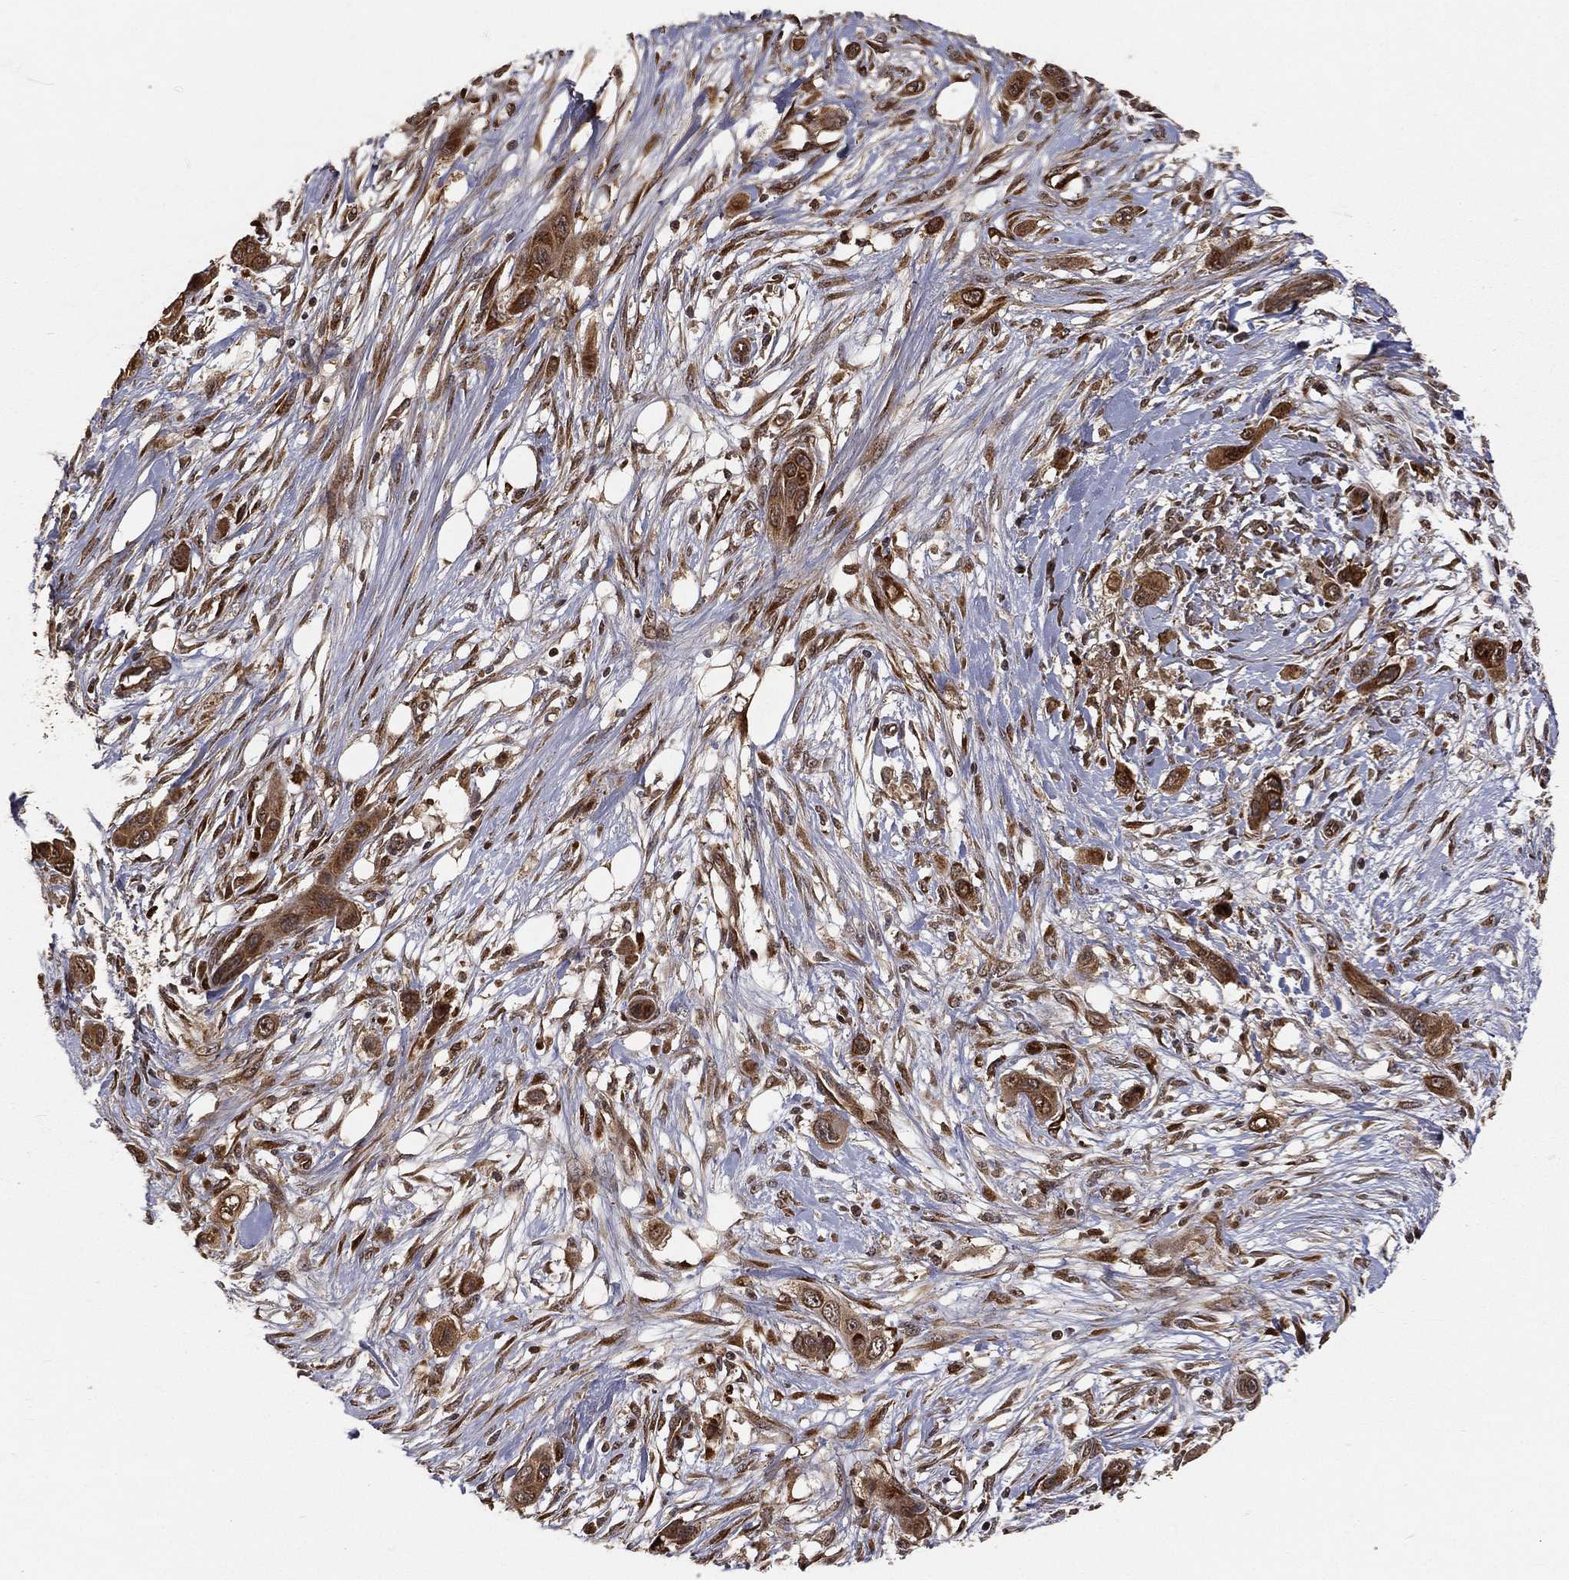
{"staining": {"intensity": "strong", "quantity": ">75%", "location": "cytoplasmic/membranous,nuclear"}, "tissue": "skin cancer", "cell_type": "Tumor cells", "image_type": "cancer", "snomed": [{"axis": "morphology", "description": "Squamous cell carcinoma, NOS"}, {"axis": "topography", "description": "Skin"}], "caption": "Skin cancer (squamous cell carcinoma) stained for a protein (brown) displays strong cytoplasmic/membranous and nuclear positive expression in about >75% of tumor cells.", "gene": "MAPK1", "patient": {"sex": "male", "age": 79}}